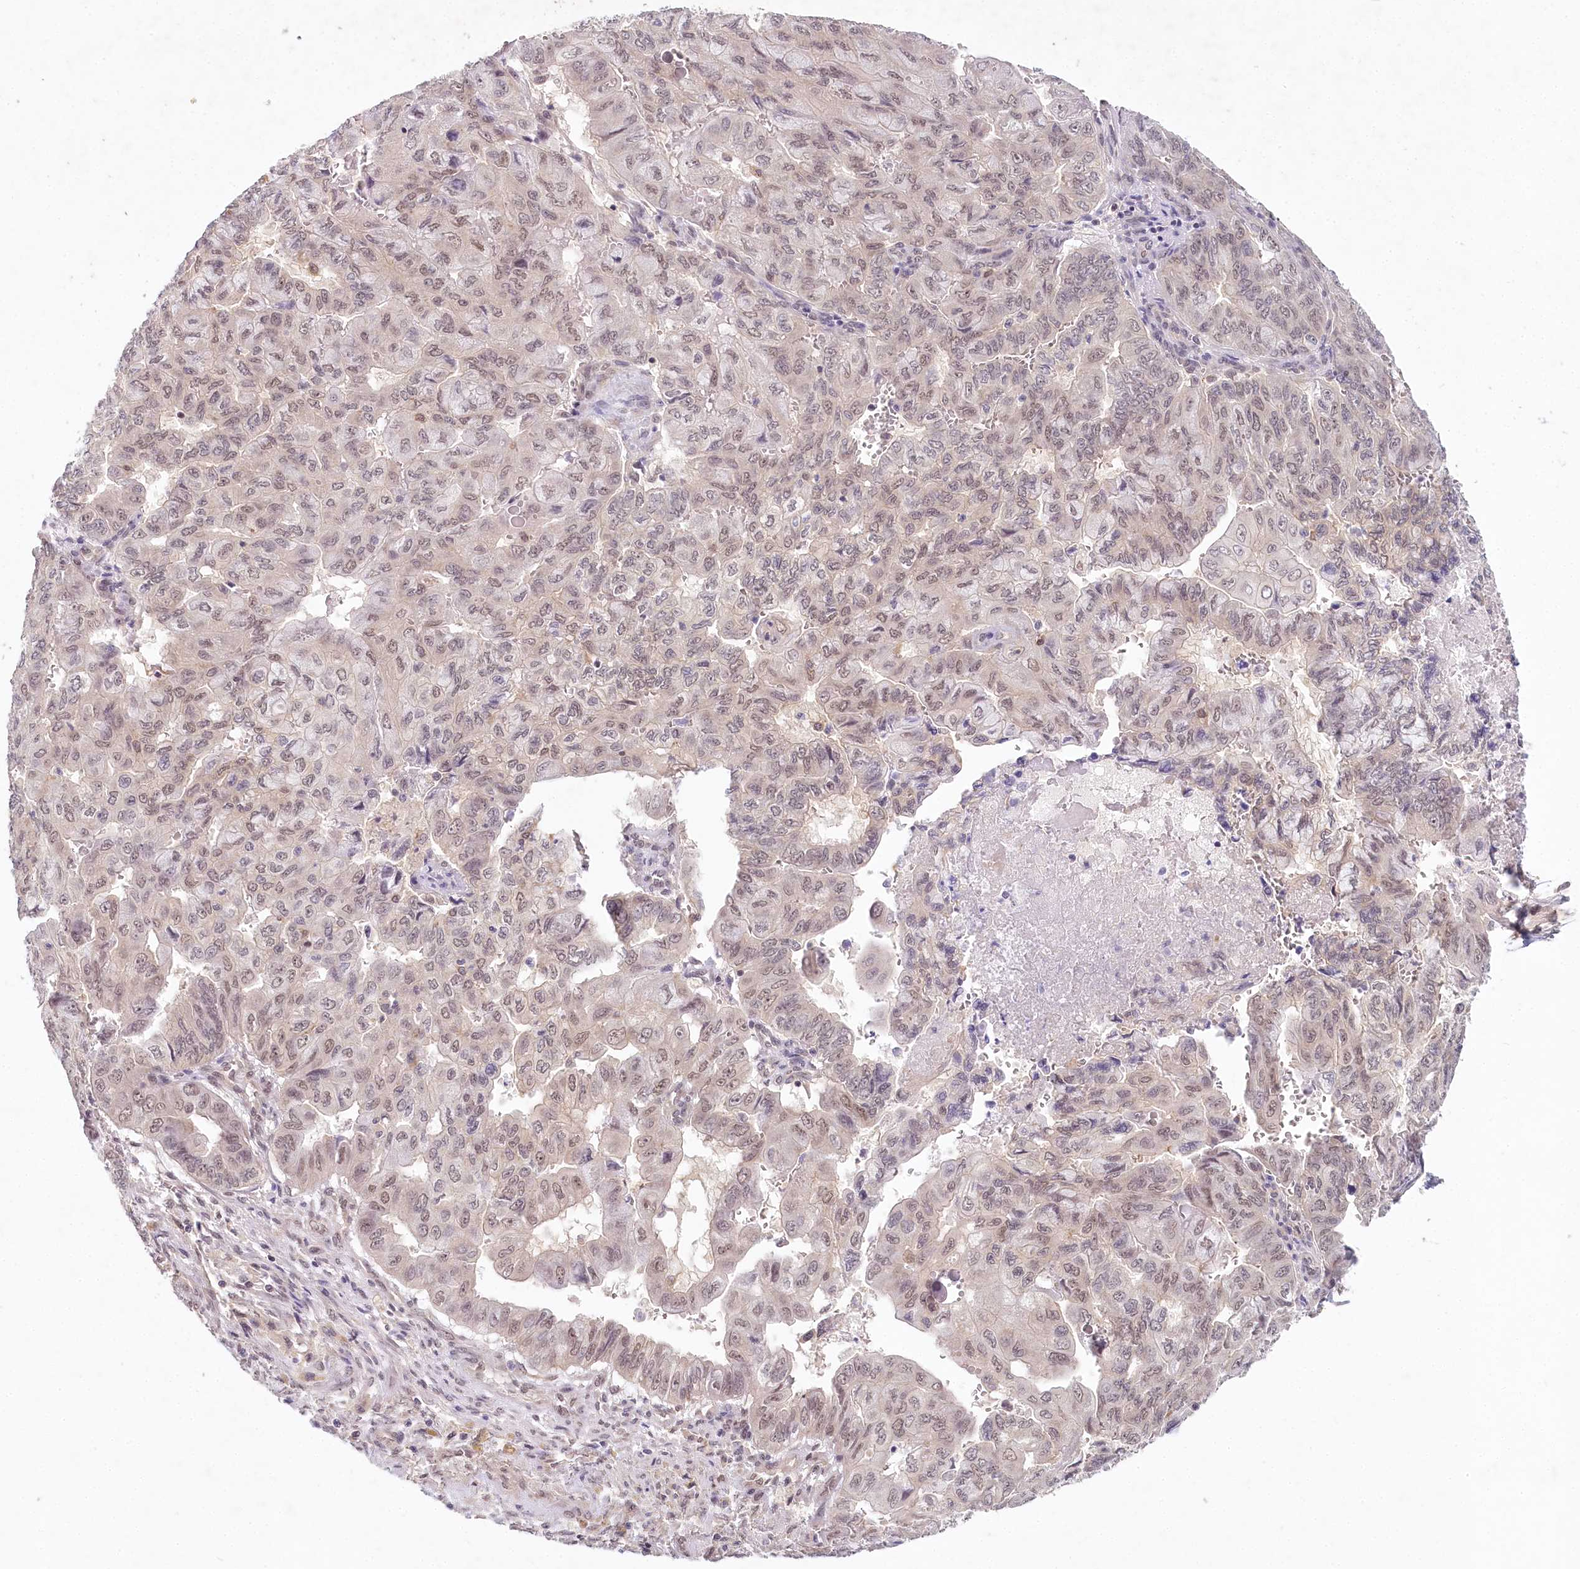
{"staining": {"intensity": "weak", "quantity": ">75%", "location": "nuclear"}, "tissue": "pancreatic cancer", "cell_type": "Tumor cells", "image_type": "cancer", "snomed": [{"axis": "morphology", "description": "Adenocarcinoma, NOS"}, {"axis": "topography", "description": "Pancreas"}], "caption": "This histopathology image shows IHC staining of human adenocarcinoma (pancreatic), with low weak nuclear staining in about >75% of tumor cells.", "gene": "AMTN", "patient": {"sex": "male", "age": 51}}